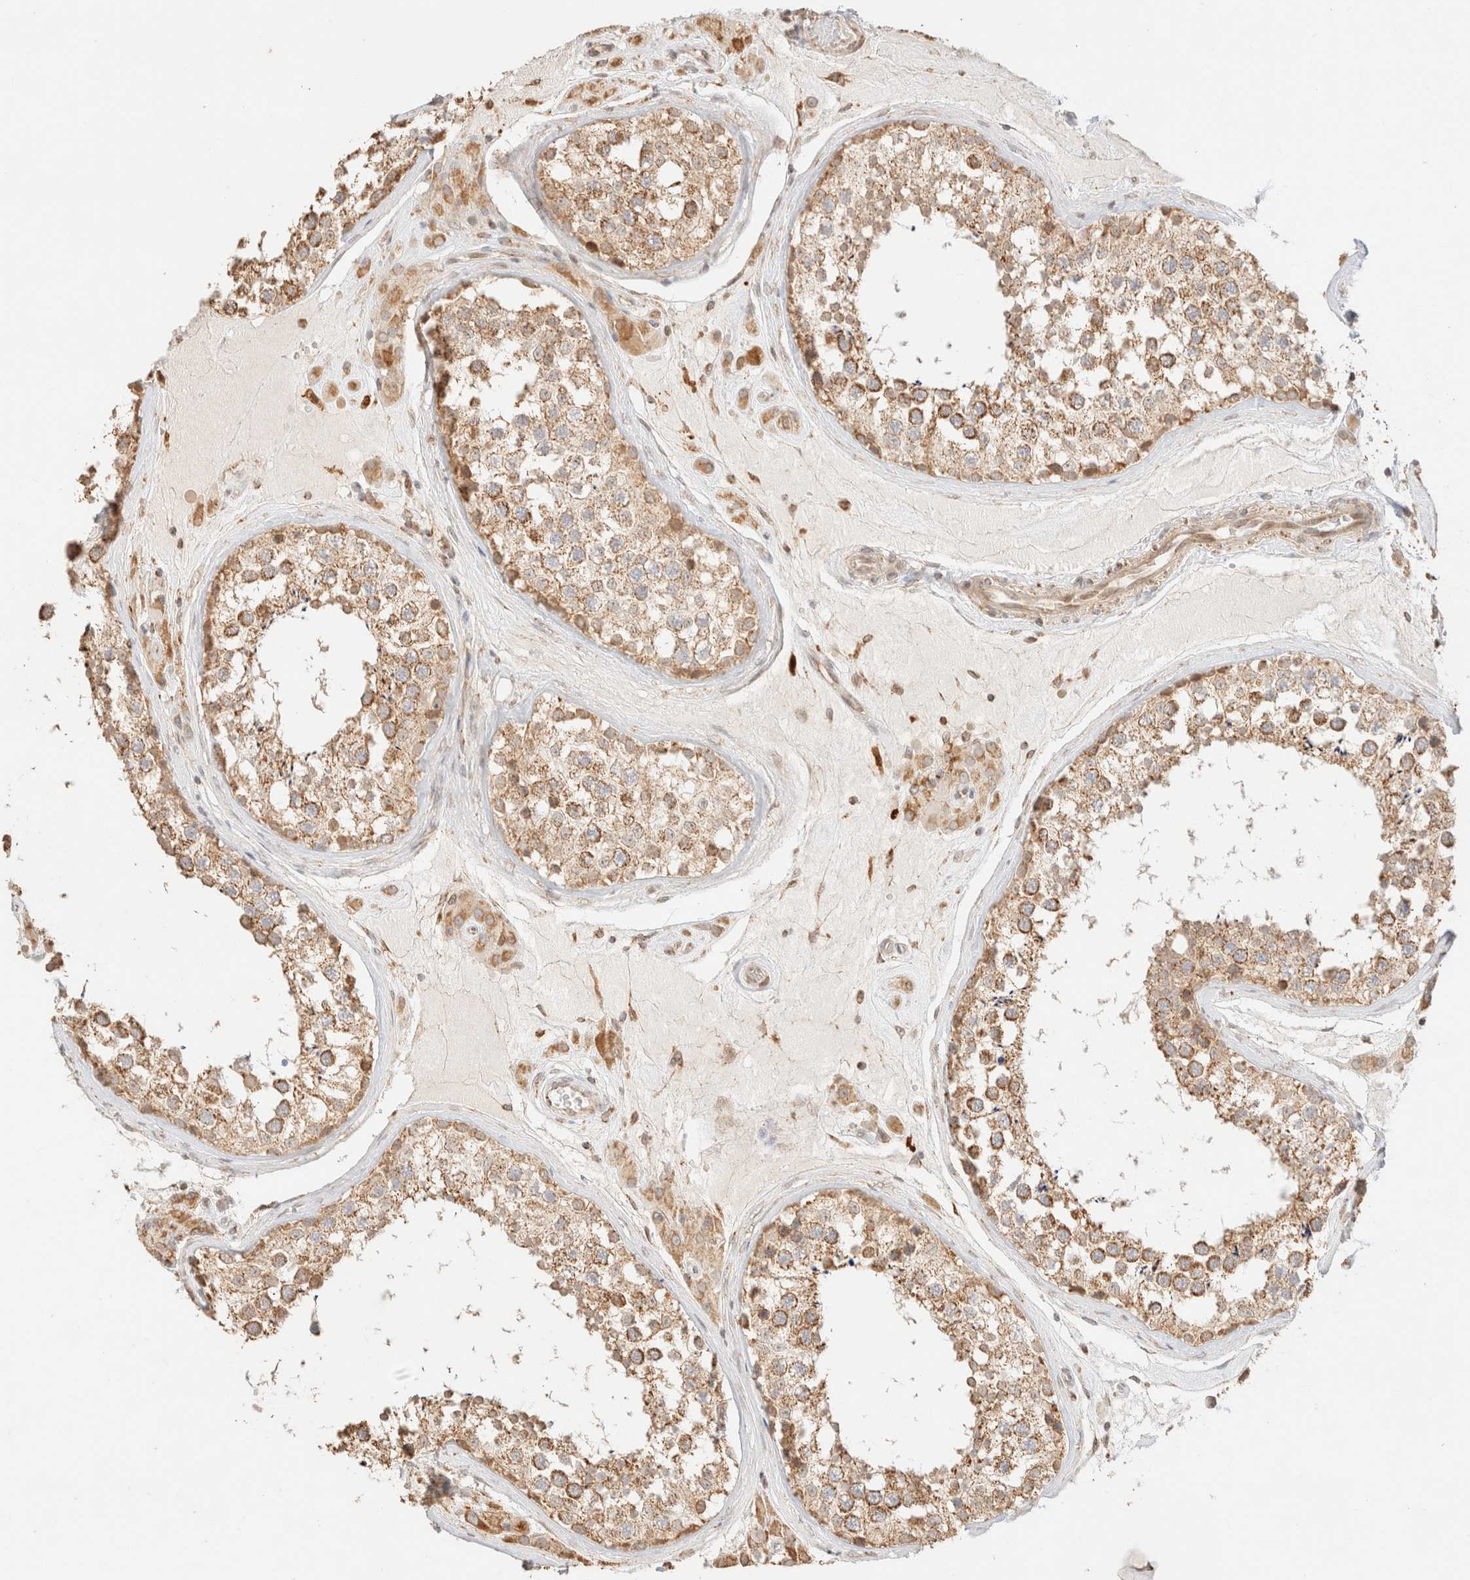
{"staining": {"intensity": "moderate", "quantity": ">75%", "location": "cytoplasmic/membranous"}, "tissue": "testis", "cell_type": "Cells in seminiferous ducts", "image_type": "normal", "snomed": [{"axis": "morphology", "description": "Normal tissue, NOS"}, {"axis": "topography", "description": "Testis"}], "caption": "Testis stained for a protein exhibits moderate cytoplasmic/membranous positivity in cells in seminiferous ducts. Using DAB (3,3'-diaminobenzidine) (brown) and hematoxylin (blue) stains, captured at high magnification using brightfield microscopy.", "gene": "TACO1", "patient": {"sex": "male", "age": 46}}